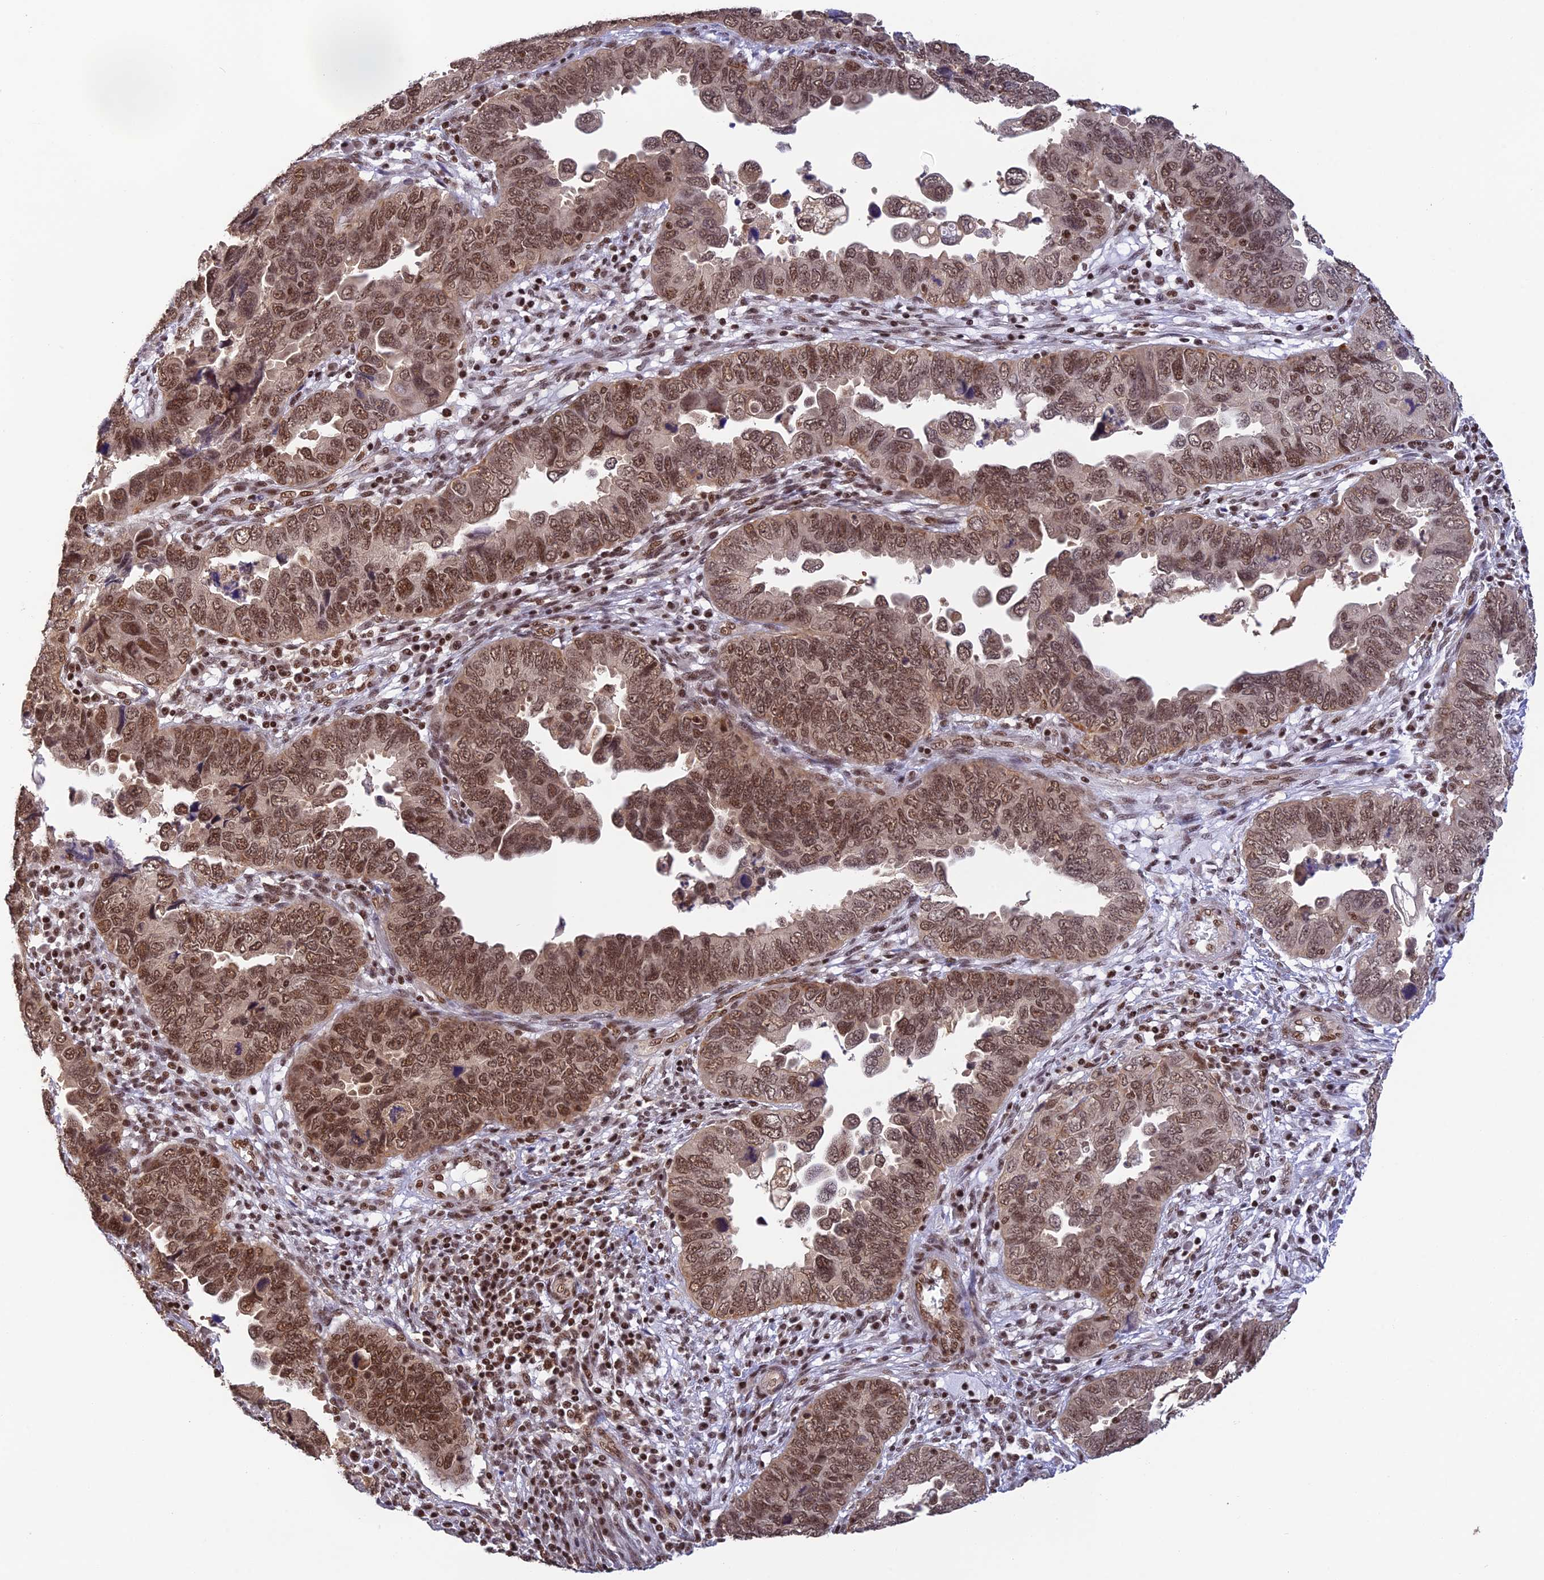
{"staining": {"intensity": "moderate", "quantity": ">75%", "location": "nuclear"}, "tissue": "endometrial cancer", "cell_type": "Tumor cells", "image_type": "cancer", "snomed": [{"axis": "morphology", "description": "Adenocarcinoma, NOS"}, {"axis": "topography", "description": "Endometrium"}], "caption": "The micrograph demonstrates staining of endometrial adenocarcinoma, revealing moderate nuclear protein expression (brown color) within tumor cells. (DAB (3,3'-diaminobenzidine) = brown stain, brightfield microscopy at high magnification).", "gene": "THAP11", "patient": {"sex": "female", "age": 79}}